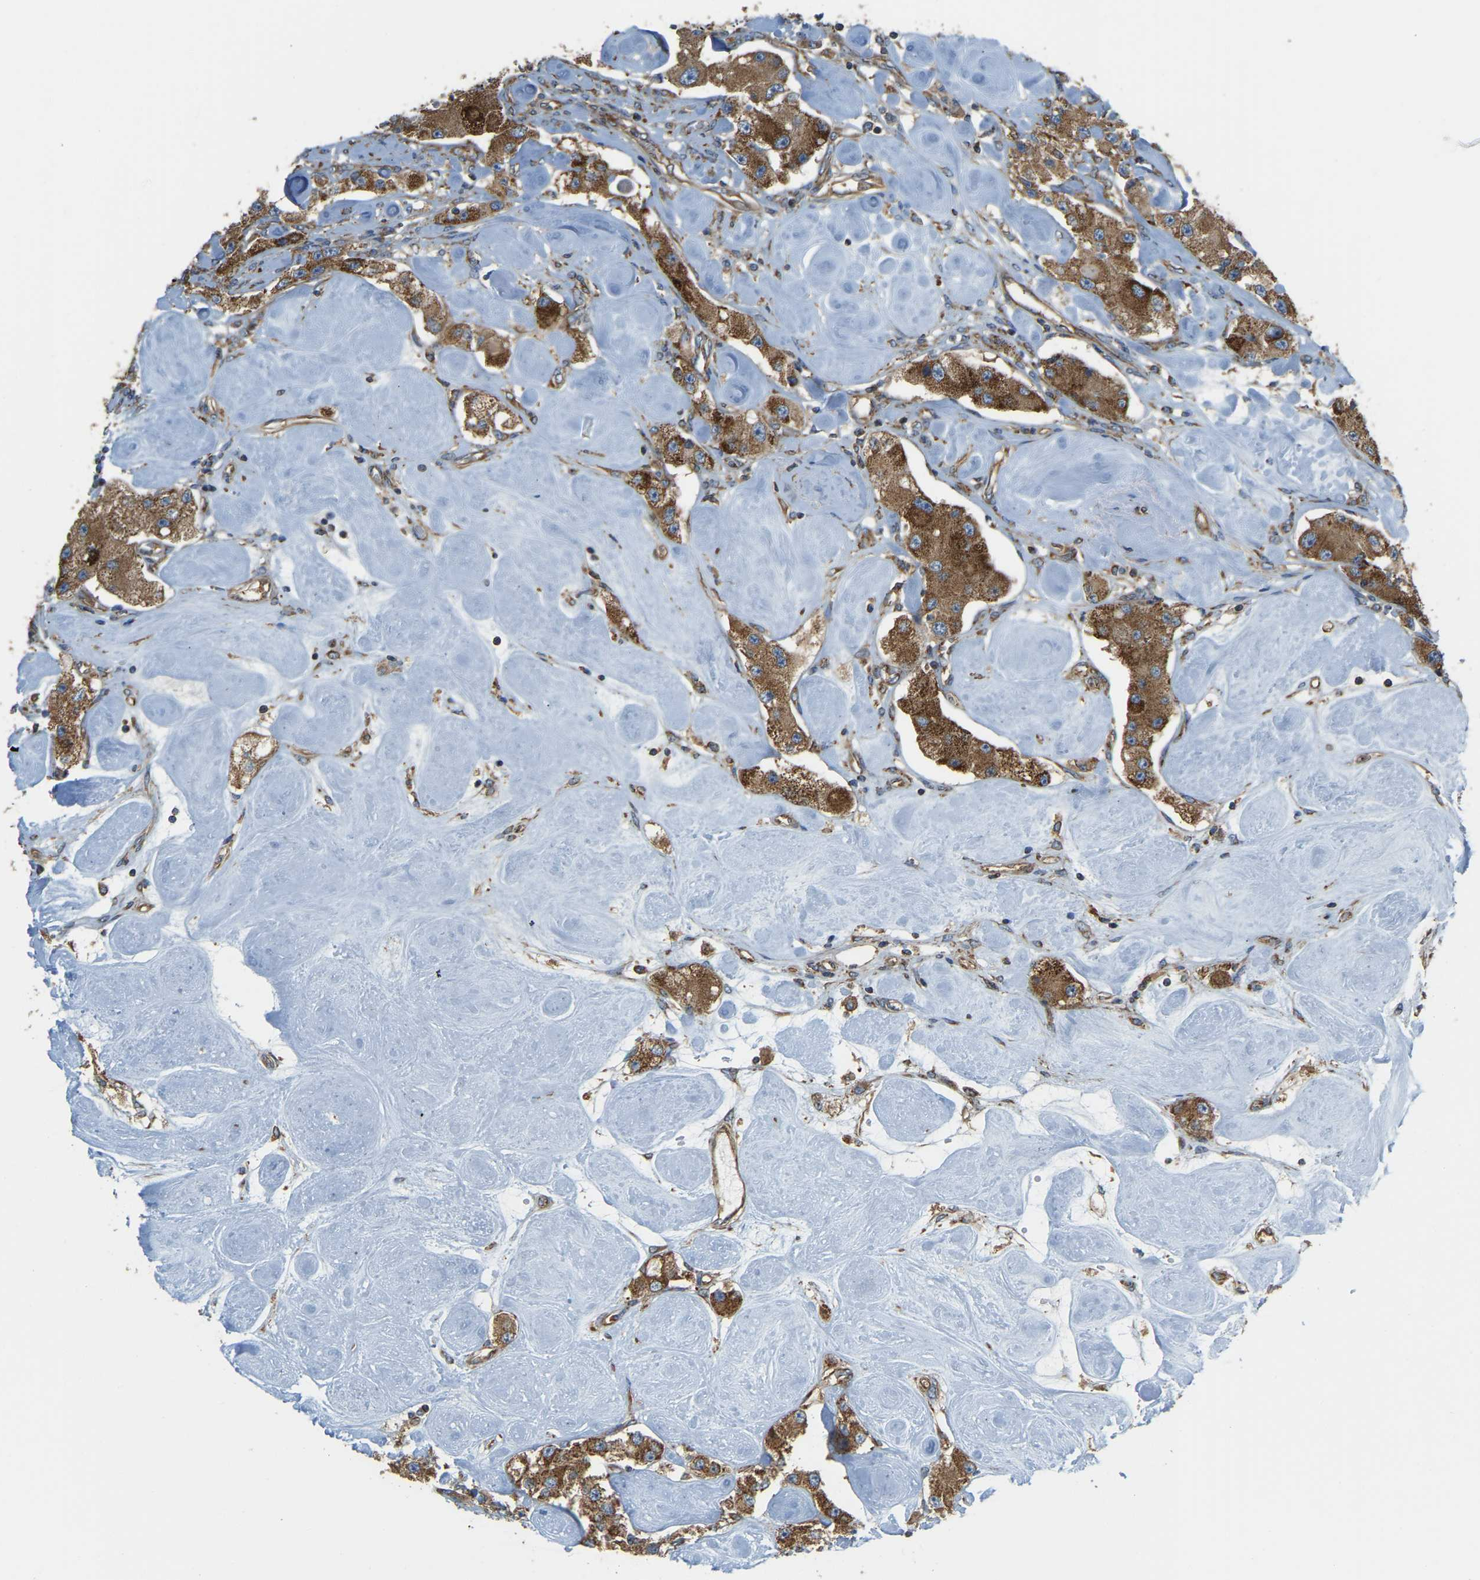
{"staining": {"intensity": "moderate", "quantity": ">75%", "location": "cytoplasmic/membranous"}, "tissue": "carcinoid", "cell_type": "Tumor cells", "image_type": "cancer", "snomed": [{"axis": "morphology", "description": "Carcinoid, malignant, NOS"}, {"axis": "topography", "description": "Pancreas"}], "caption": "Immunohistochemical staining of human carcinoid shows moderate cytoplasmic/membranous protein positivity in about >75% of tumor cells. (brown staining indicates protein expression, while blue staining denotes nuclei).", "gene": "PSMD7", "patient": {"sex": "male", "age": 41}}